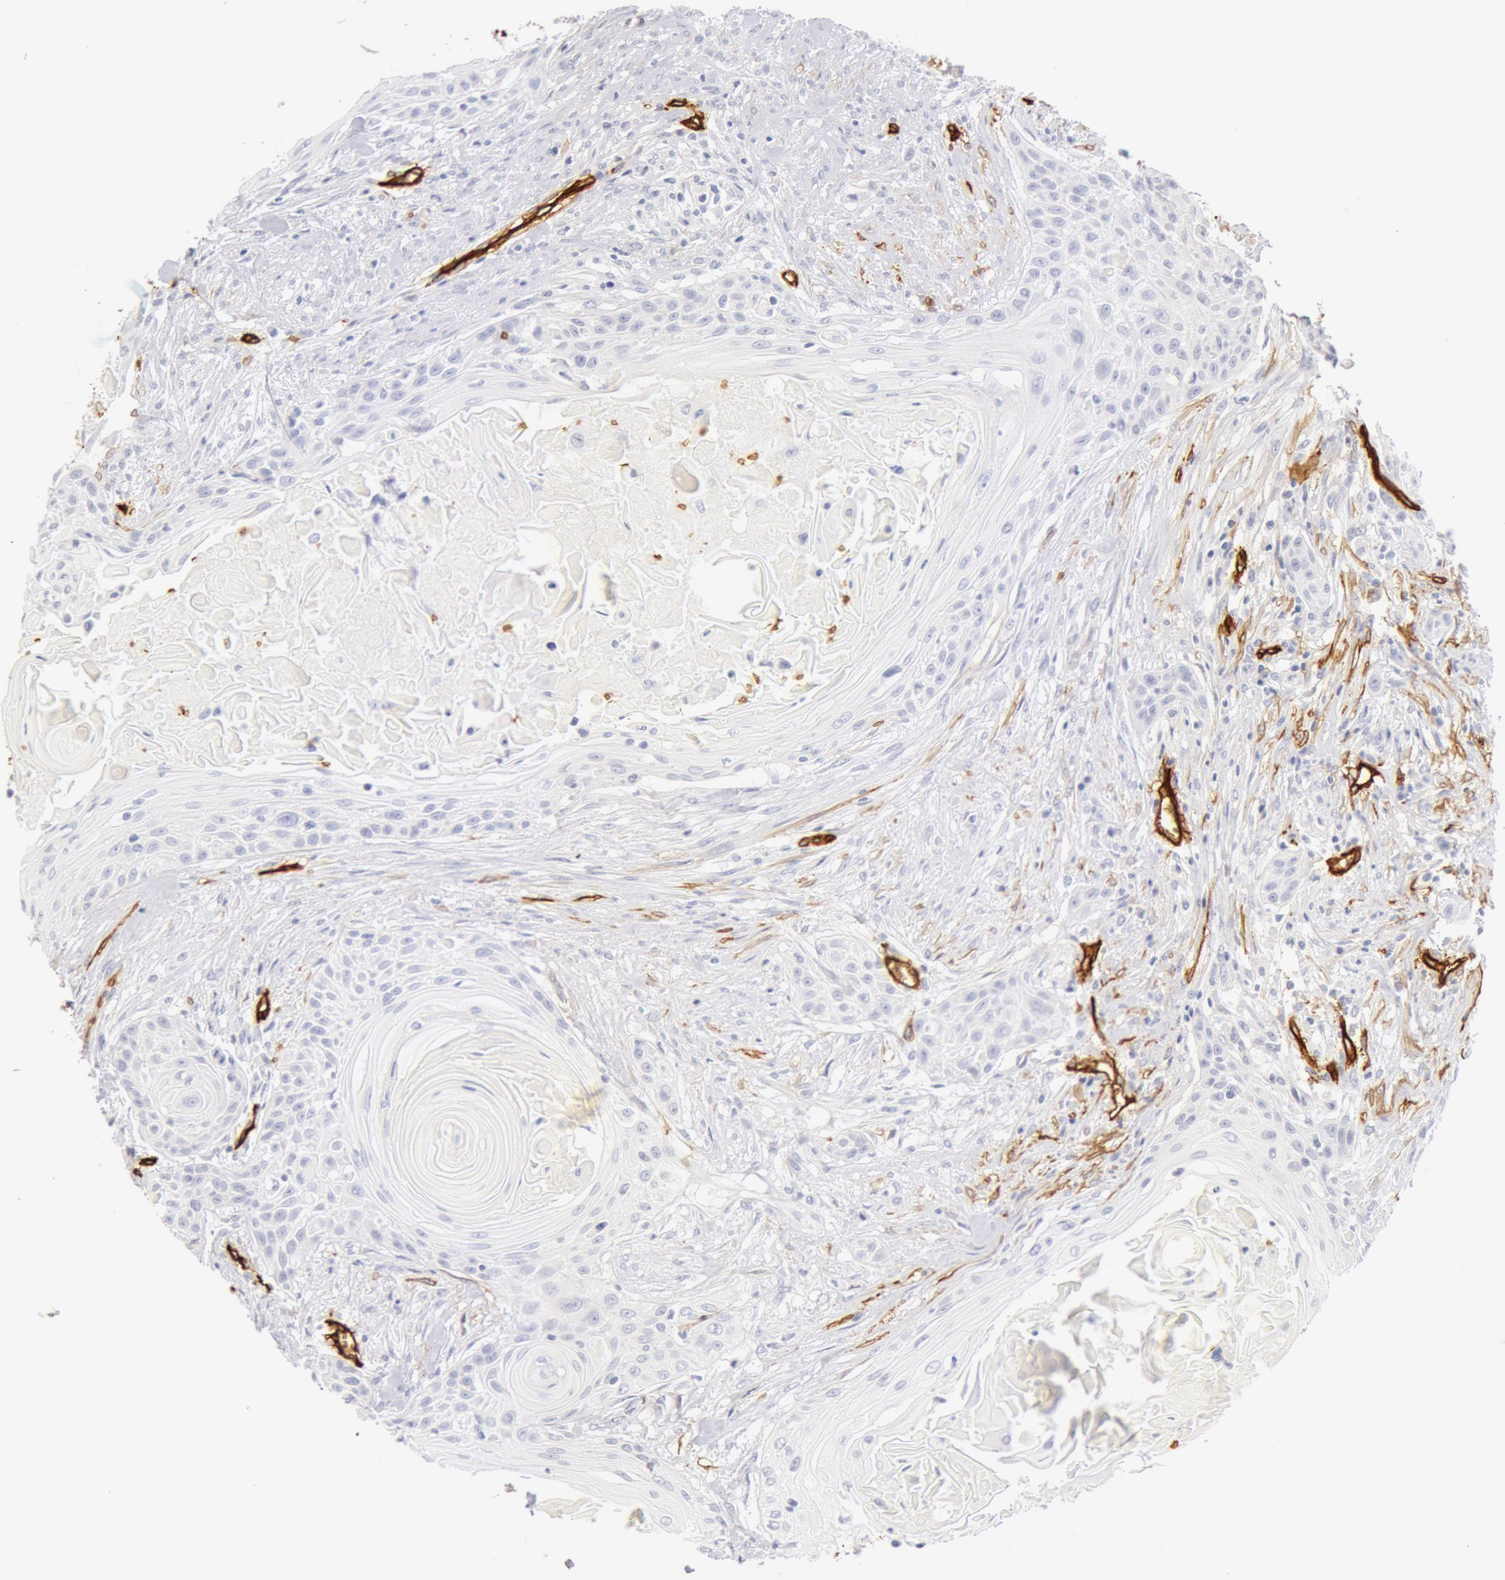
{"staining": {"intensity": "negative", "quantity": "none", "location": "none"}, "tissue": "head and neck cancer", "cell_type": "Tumor cells", "image_type": "cancer", "snomed": [{"axis": "morphology", "description": "Squamous cell carcinoma, NOS"}, {"axis": "morphology", "description": "Squamous cell carcinoma, metastatic, NOS"}, {"axis": "topography", "description": "Lymph node"}, {"axis": "topography", "description": "Salivary gland"}, {"axis": "topography", "description": "Head-Neck"}], "caption": "The image reveals no significant positivity in tumor cells of head and neck cancer. Nuclei are stained in blue.", "gene": "AQP1", "patient": {"sex": "female", "age": 74}}